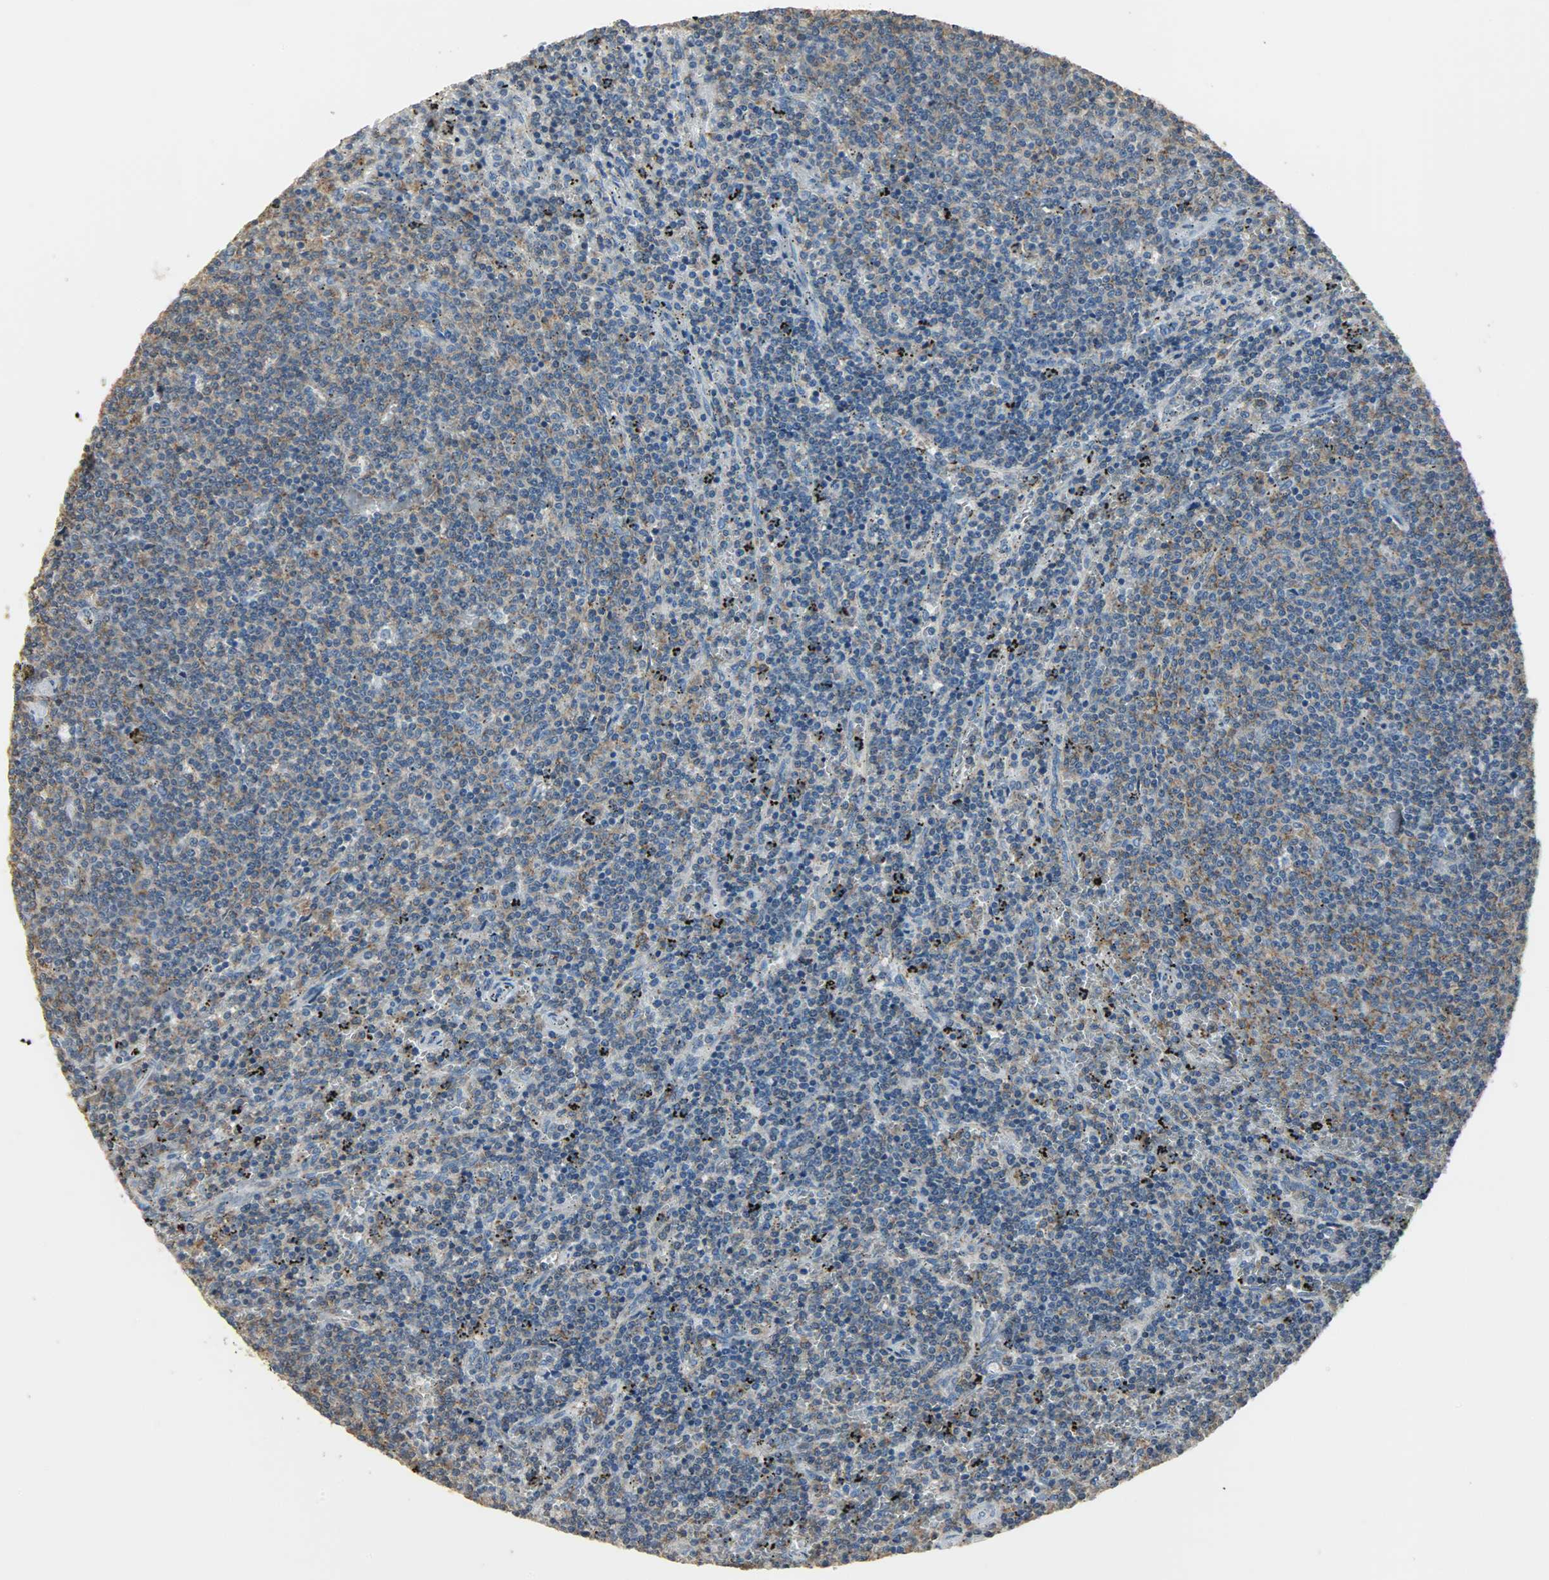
{"staining": {"intensity": "weak", "quantity": ">75%", "location": "cytoplasmic/membranous"}, "tissue": "lymphoma", "cell_type": "Tumor cells", "image_type": "cancer", "snomed": [{"axis": "morphology", "description": "Malignant lymphoma, non-Hodgkin's type, Low grade"}, {"axis": "topography", "description": "Spleen"}], "caption": "Human lymphoma stained for a protein (brown) exhibits weak cytoplasmic/membranous positive expression in about >75% of tumor cells.", "gene": "DNAJA4", "patient": {"sex": "female", "age": 50}}